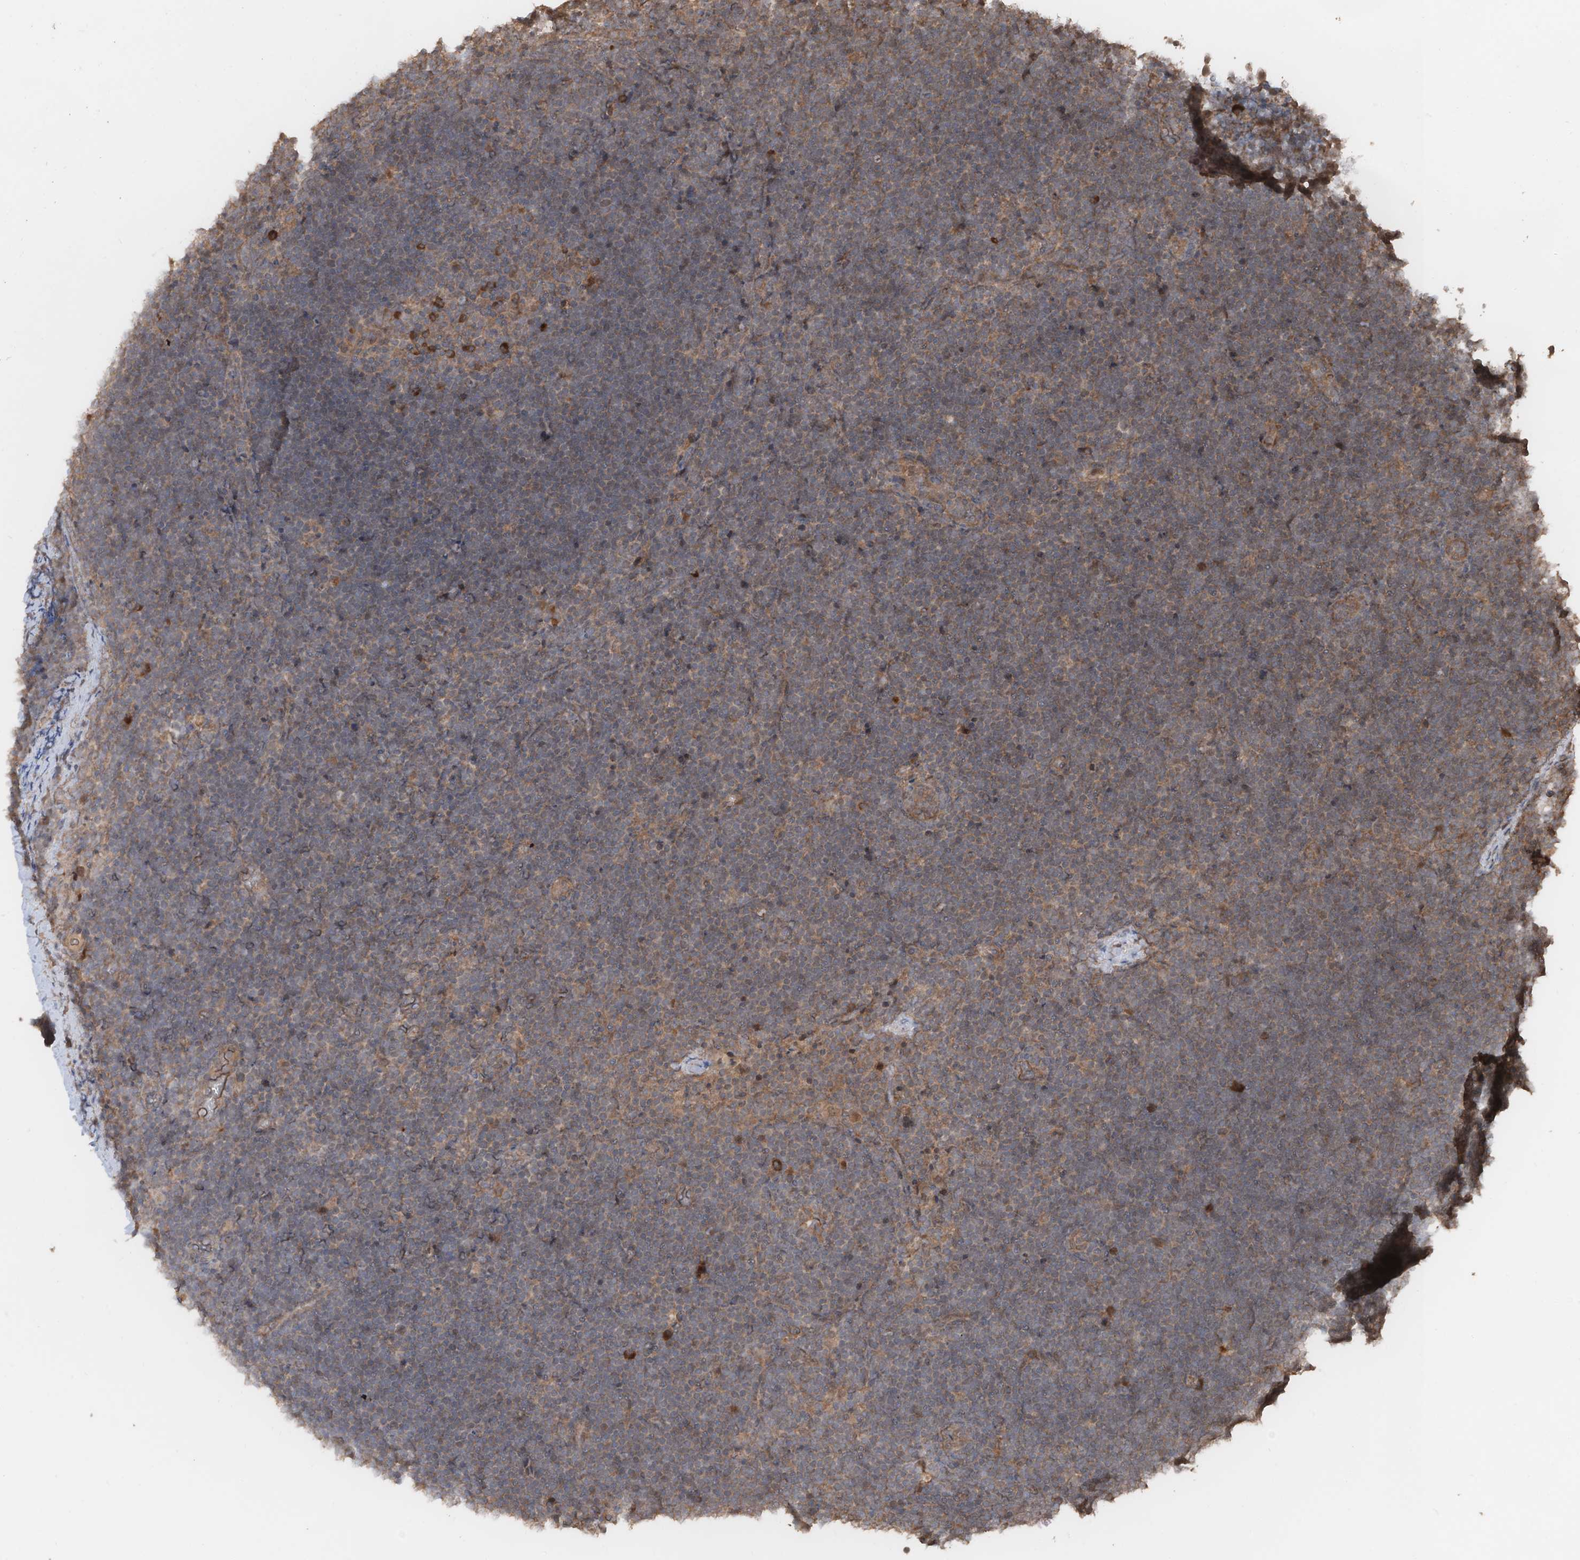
{"staining": {"intensity": "weak", "quantity": "25%-75%", "location": "cytoplasmic/membranous"}, "tissue": "lymphoma", "cell_type": "Tumor cells", "image_type": "cancer", "snomed": [{"axis": "morphology", "description": "Malignant lymphoma, non-Hodgkin's type, High grade"}, {"axis": "topography", "description": "Lymph node"}], "caption": "IHC histopathology image of neoplastic tissue: high-grade malignant lymphoma, non-Hodgkin's type stained using immunohistochemistry shows low levels of weak protein expression localized specifically in the cytoplasmic/membranous of tumor cells, appearing as a cytoplasmic/membranous brown color.", "gene": "FAM135A", "patient": {"sex": "male", "age": 13}}